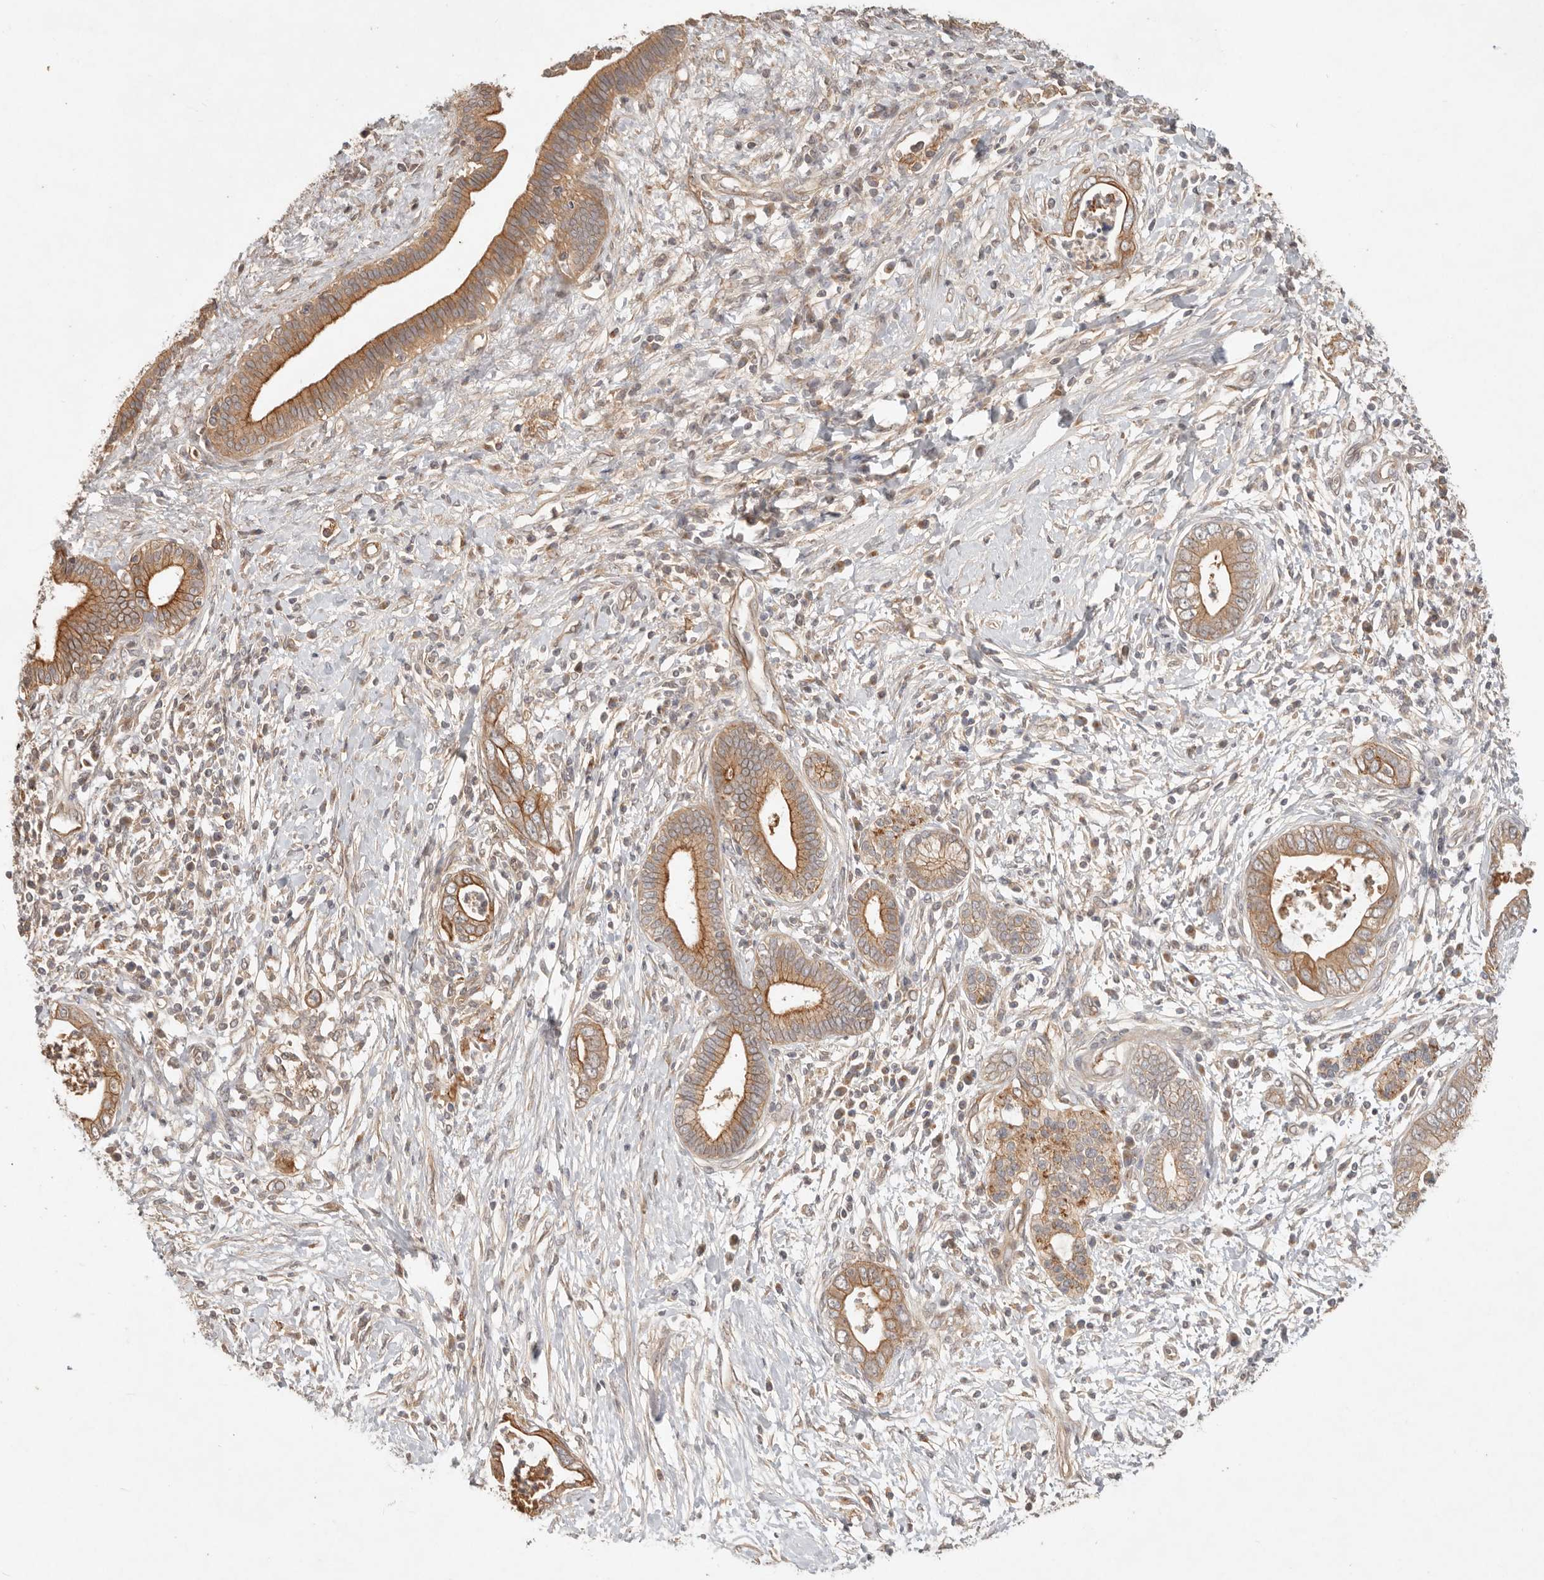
{"staining": {"intensity": "moderate", "quantity": ">75%", "location": "cytoplasmic/membranous"}, "tissue": "pancreatic cancer", "cell_type": "Tumor cells", "image_type": "cancer", "snomed": [{"axis": "morphology", "description": "Adenocarcinoma, NOS"}, {"axis": "topography", "description": "Pancreas"}], "caption": "High-magnification brightfield microscopy of pancreatic cancer (adenocarcinoma) stained with DAB (brown) and counterstained with hematoxylin (blue). tumor cells exhibit moderate cytoplasmic/membranous staining is identified in approximately>75% of cells.", "gene": "HECTD3", "patient": {"sex": "male", "age": 75}}